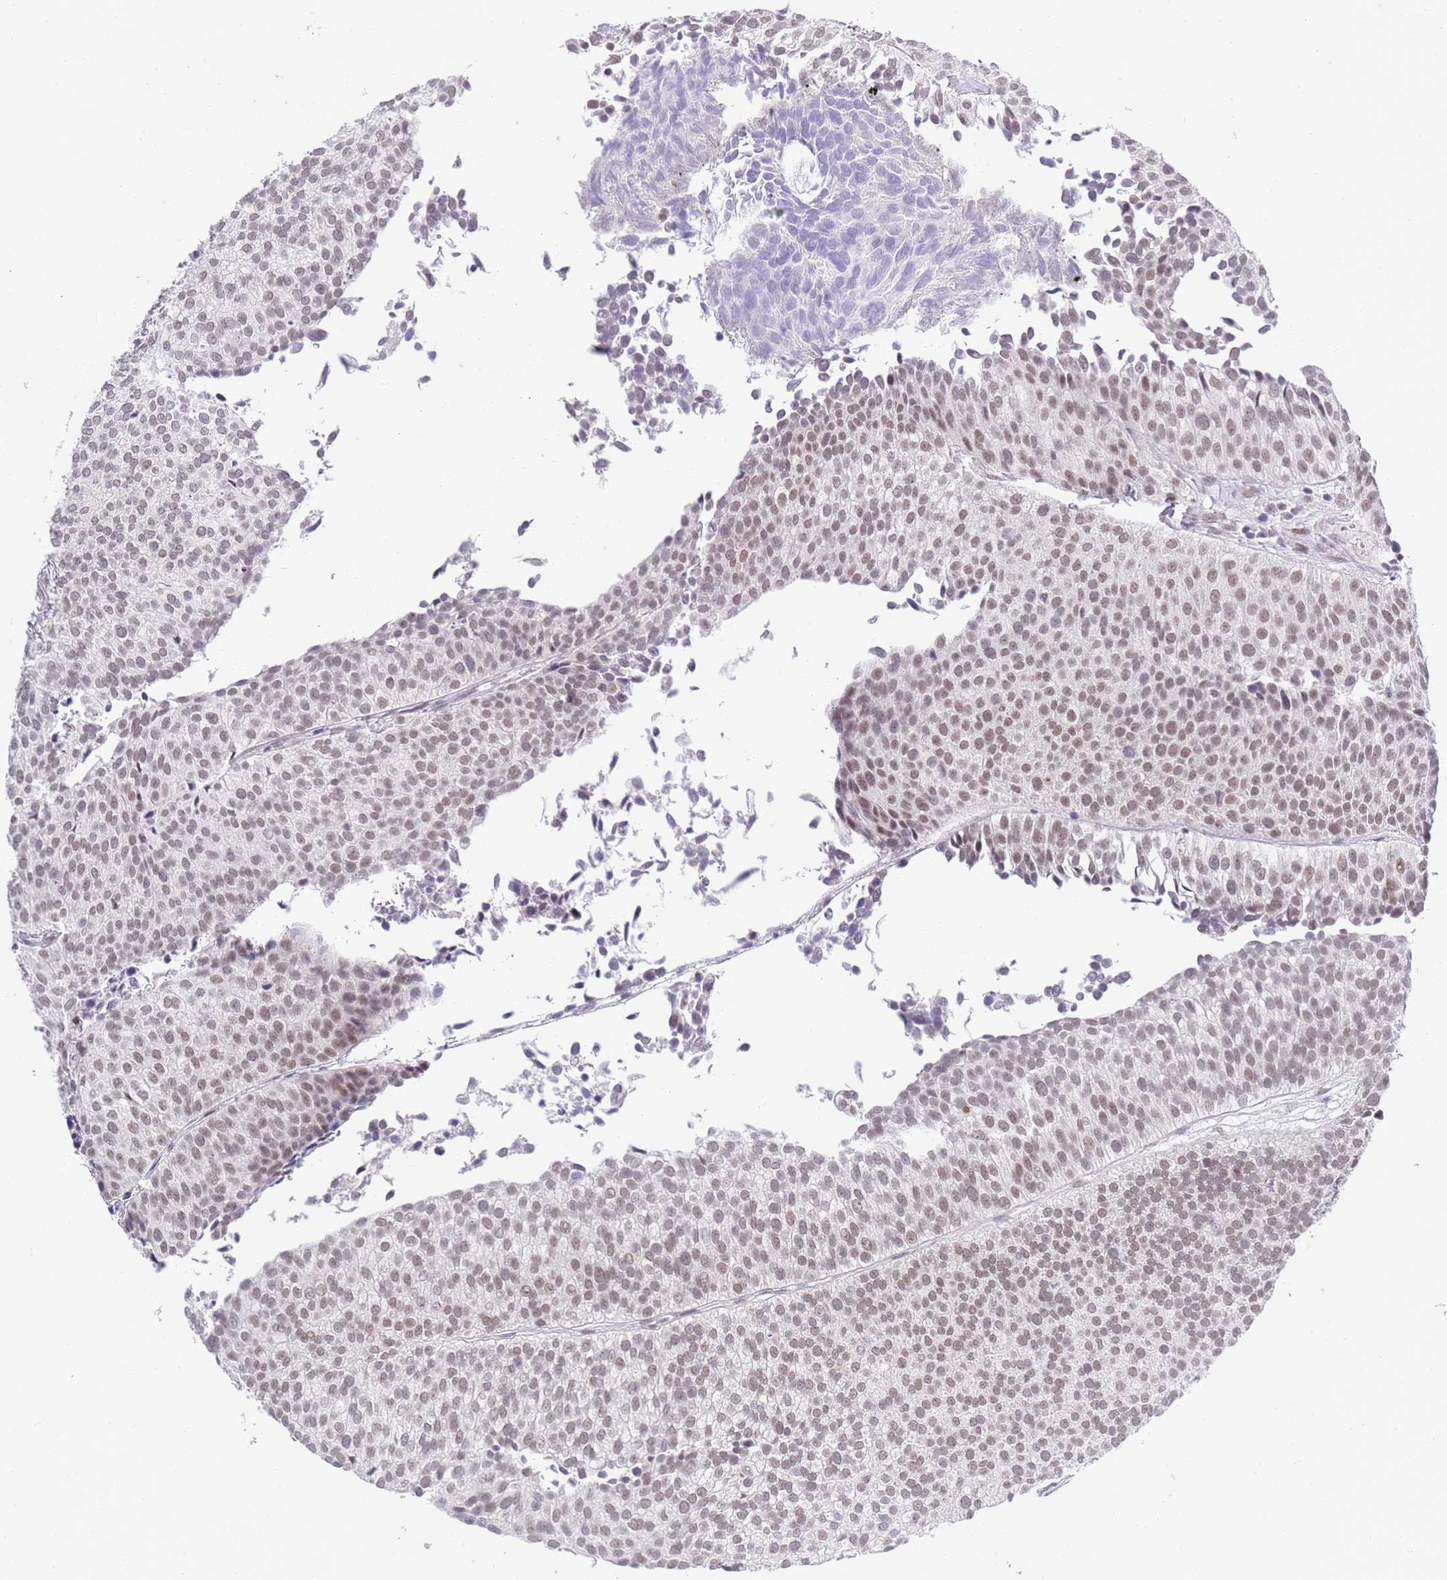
{"staining": {"intensity": "weak", "quantity": ">75%", "location": "nuclear"}, "tissue": "urothelial cancer", "cell_type": "Tumor cells", "image_type": "cancer", "snomed": [{"axis": "morphology", "description": "Urothelial carcinoma, Low grade"}, {"axis": "topography", "description": "Urinary bladder"}], "caption": "DAB (3,3'-diaminobenzidine) immunohistochemical staining of human urothelial cancer demonstrates weak nuclear protein expression in about >75% of tumor cells.", "gene": "SEPHS2", "patient": {"sex": "male", "age": 84}}